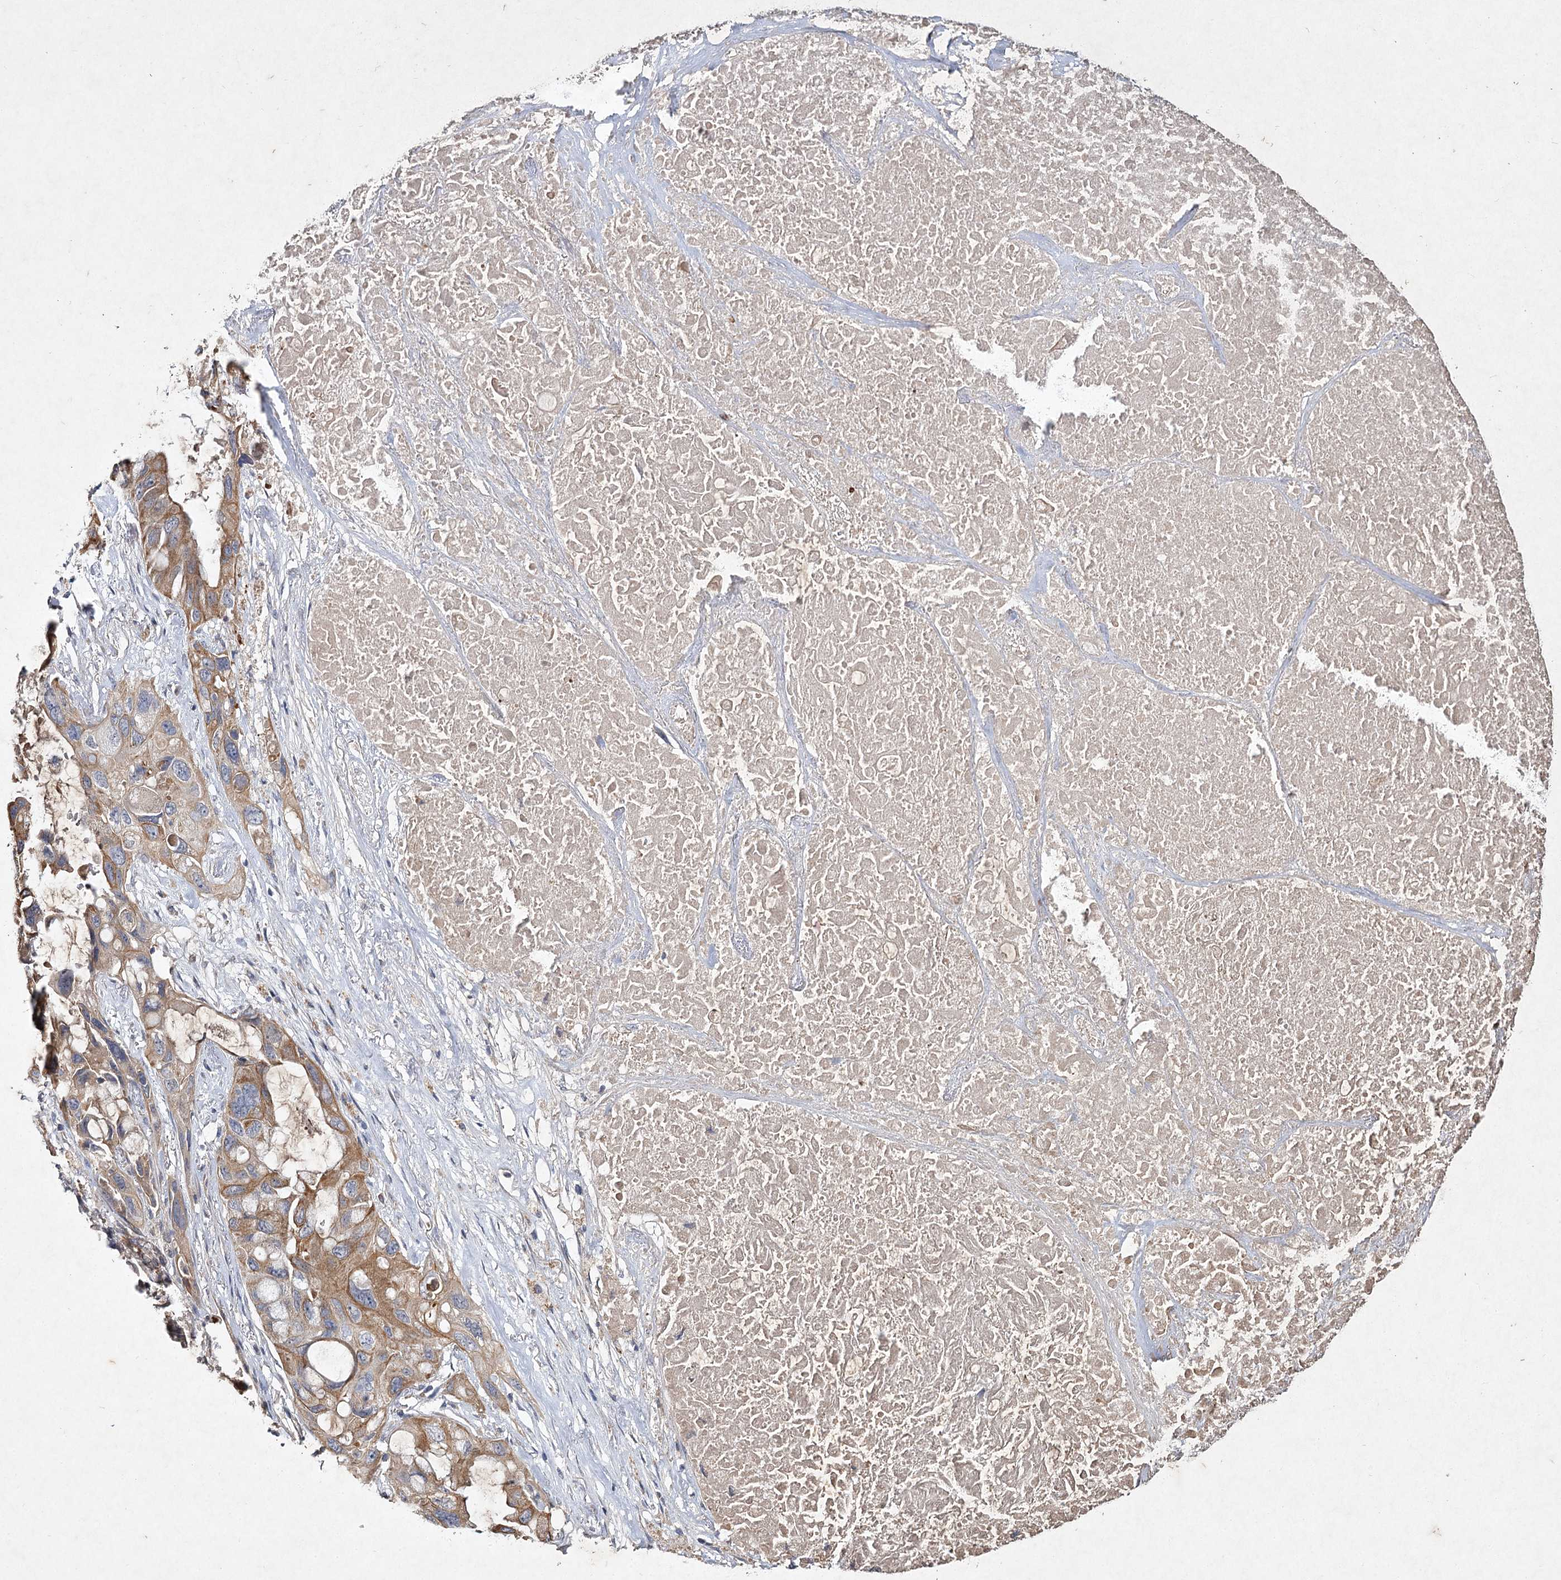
{"staining": {"intensity": "moderate", "quantity": "25%-75%", "location": "cytoplasmic/membranous"}, "tissue": "lung cancer", "cell_type": "Tumor cells", "image_type": "cancer", "snomed": [{"axis": "morphology", "description": "Squamous cell carcinoma, NOS"}, {"axis": "topography", "description": "Lung"}], "caption": "This image shows IHC staining of lung cancer (squamous cell carcinoma), with medium moderate cytoplasmic/membranous positivity in about 25%-75% of tumor cells.", "gene": "MFN1", "patient": {"sex": "female", "age": 73}}